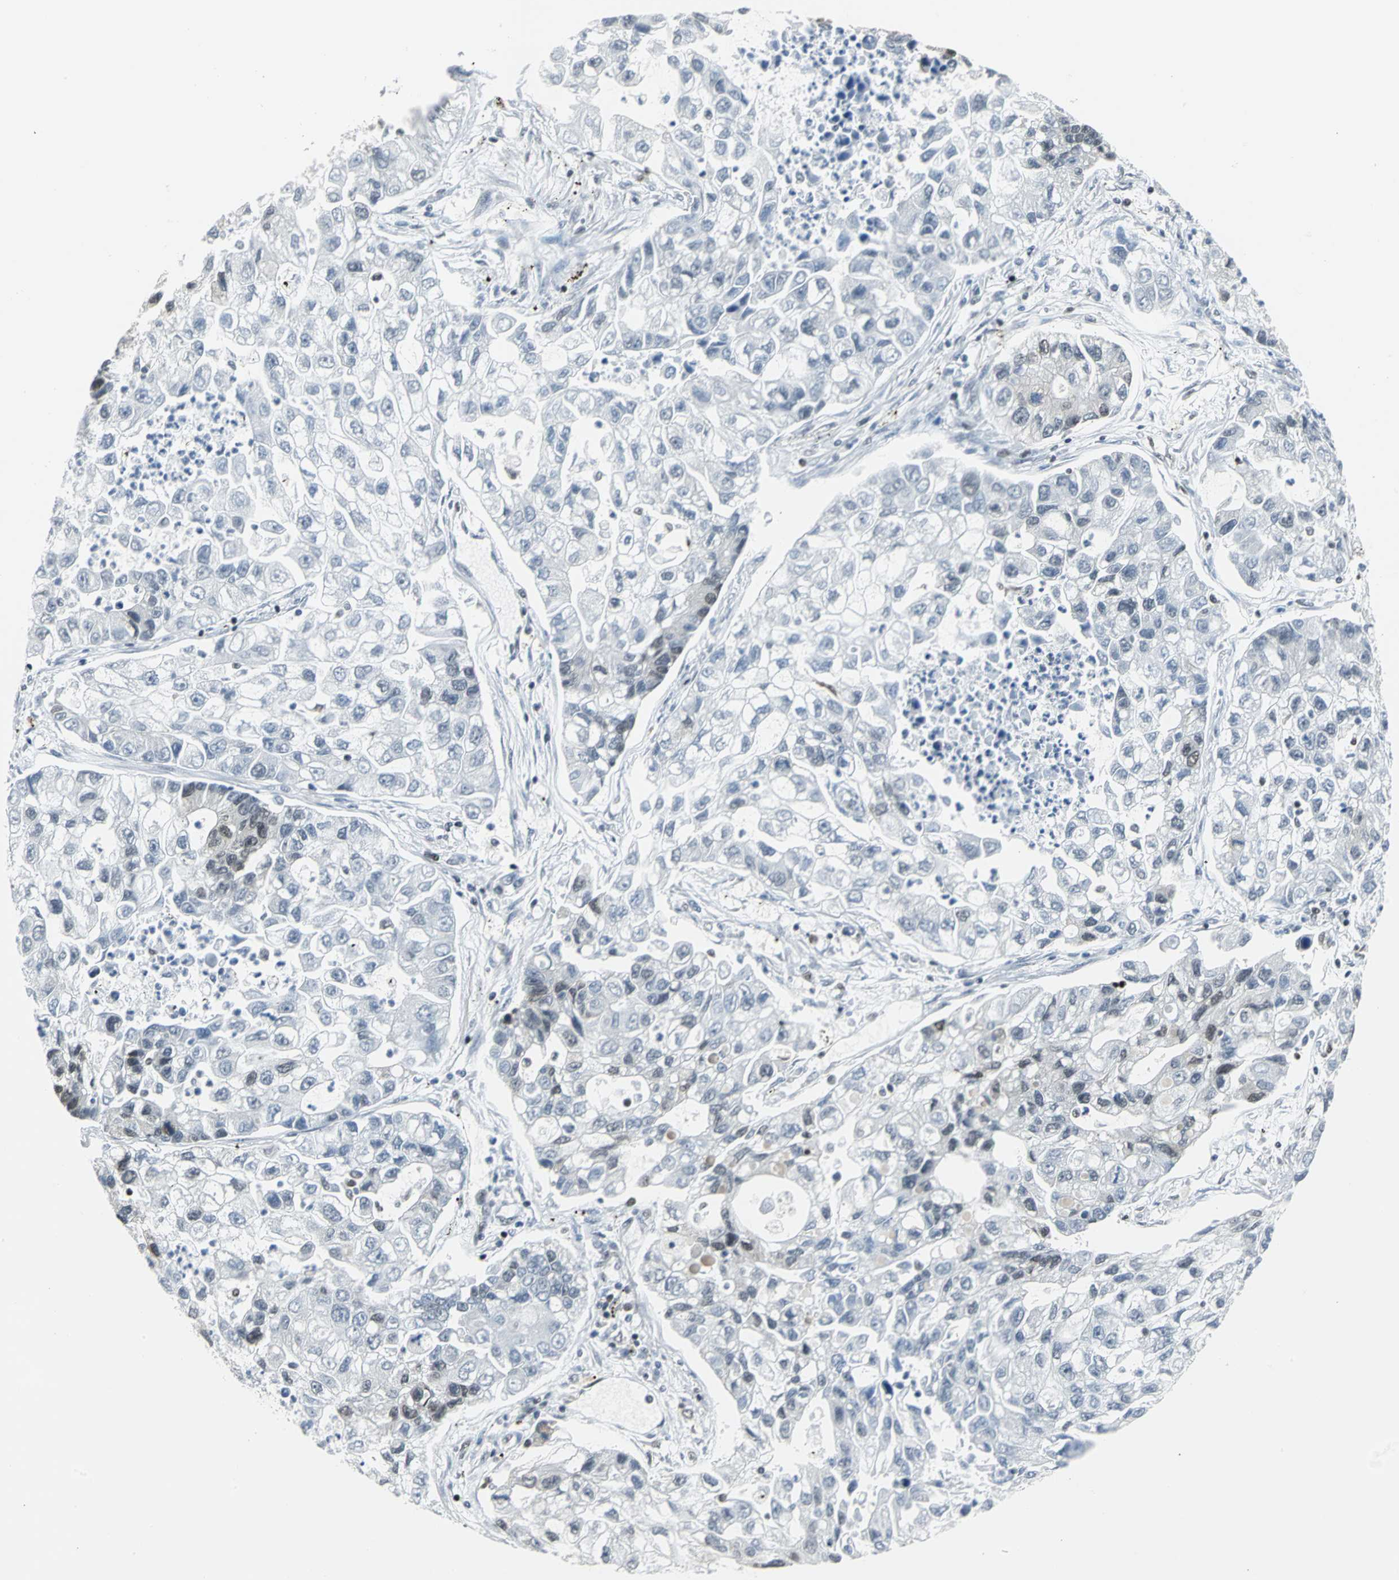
{"staining": {"intensity": "negative", "quantity": "none", "location": "none"}, "tissue": "lung cancer", "cell_type": "Tumor cells", "image_type": "cancer", "snomed": [{"axis": "morphology", "description": "Adenocarcinoma, NOS"}, {"axis": "topography", "description": "Lung"}], "caption": "The immunohistochemistry image has no significant expression in tumor cells of lung adenocarcinoma tissue.", "gene": "HNRNPD", "patient": {"sex": "female", "age": 51}}